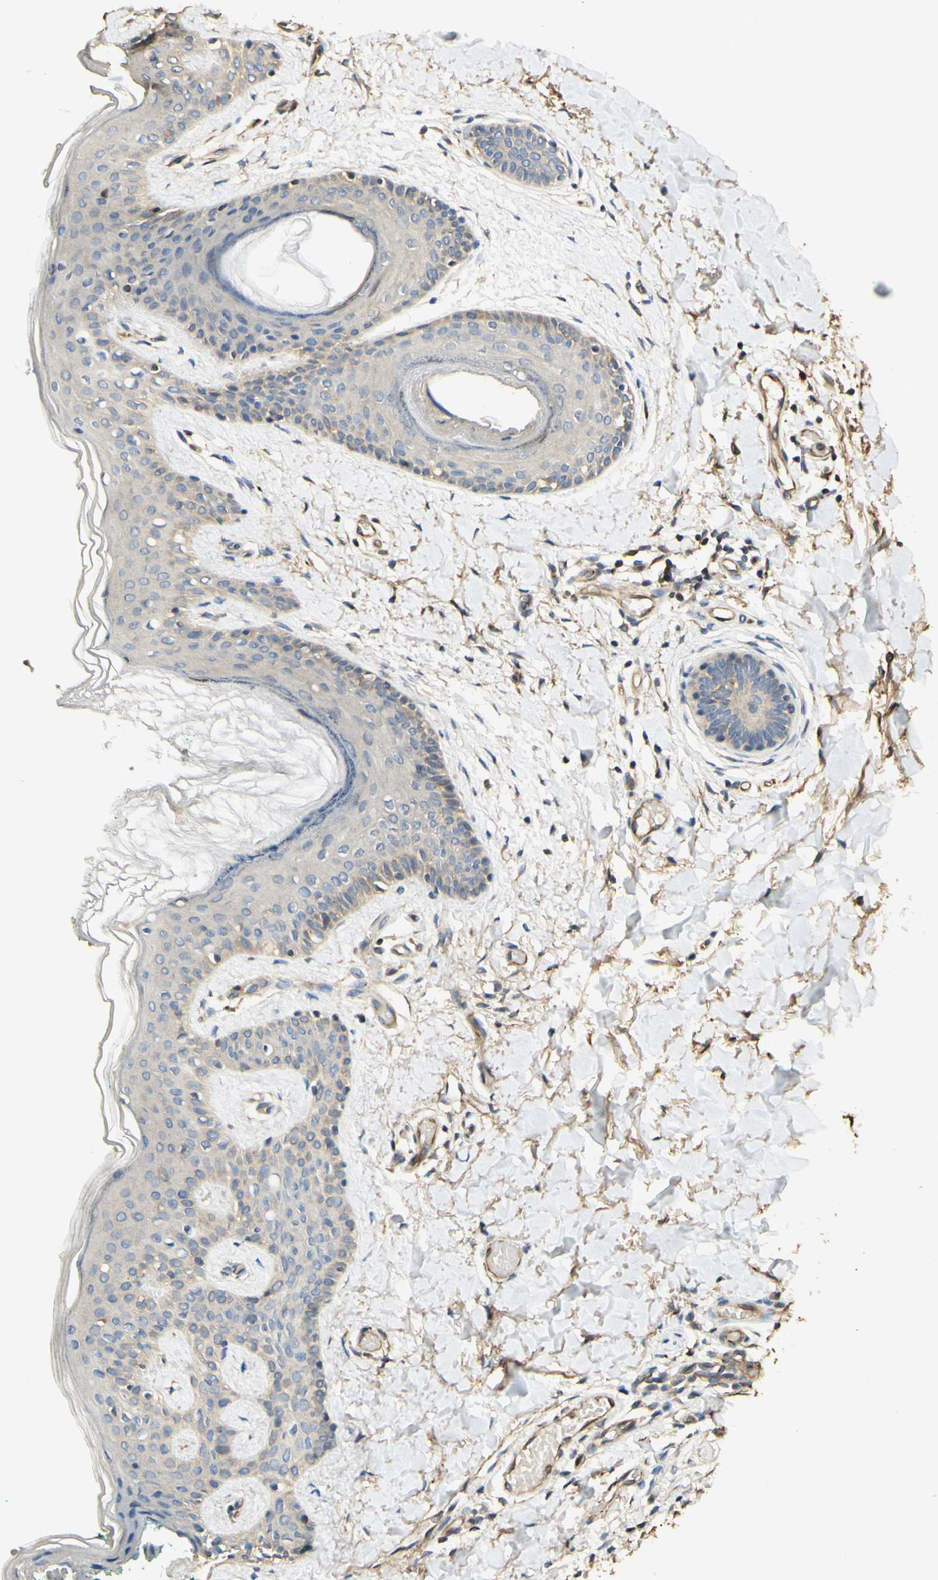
{"staining": {"intensity": "weak", "quantity": ">75%", "location": "cytoplasmic/membranous"}, "tissue": "skin", "cell_type": "Fibroblasts", "image_type": "normal", "snomed": [{"axis": "morphology", "description": "Normal tissue, NOS"}, {"axis": "topography", "description": "Skin"}], "caption": "Skin stained with IHC demonstrates weak cytoplasmic/membranous expression in approximately >75% of fibroblasts.", "gene": "AGER", "patient": {"sex": "male", "age": 16}}